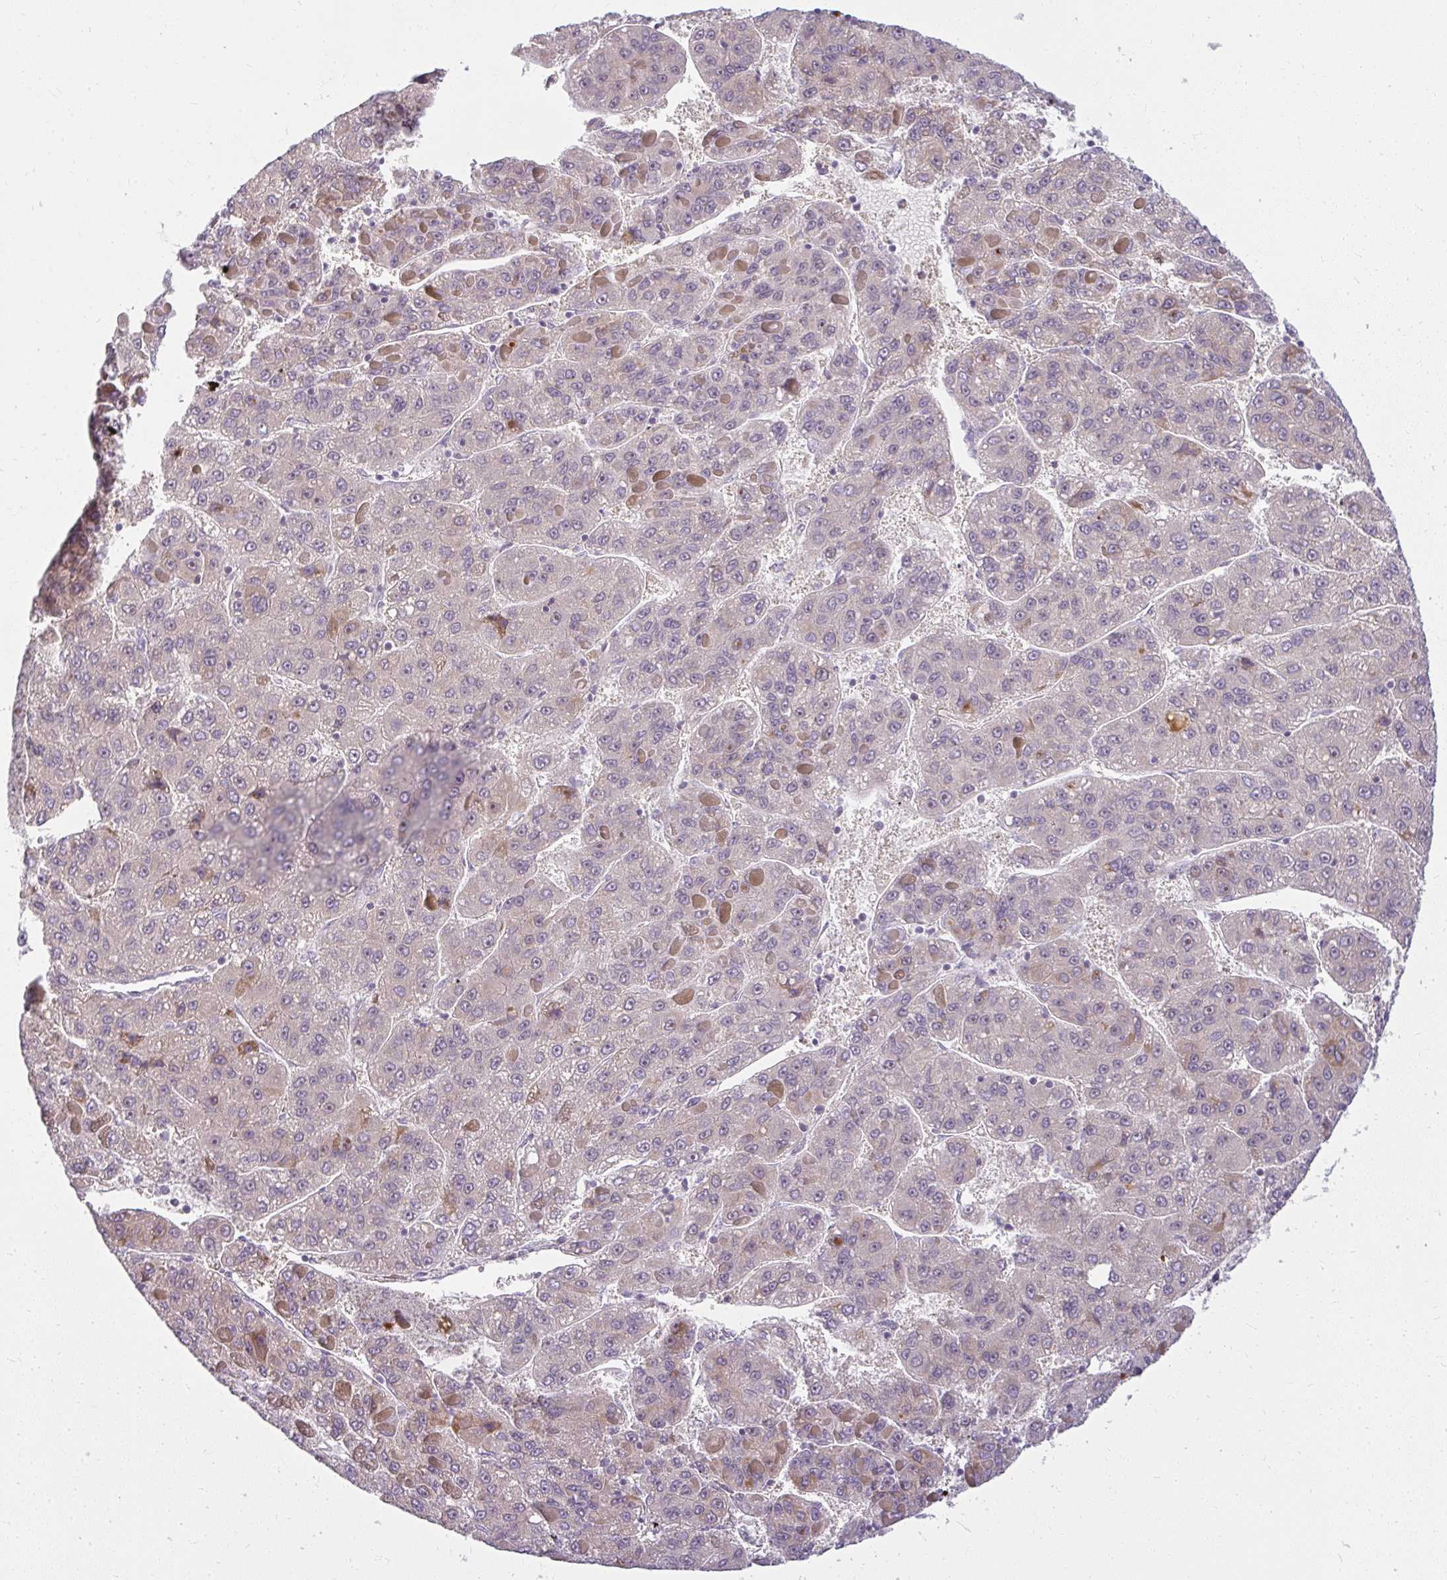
{"staining": {"intensity": "negative", "quantity": "none", "location": "none"}, "tissue": "liver cancer", "cell_type": "Tumor cells", "image_type": "cancer", "snomed": [{"axis": "morphology", "description": "Carcinoma, Hepatocellular, NOS"}, {"axis": "topography", "description": "Liver"}], "caption": "A micrograph of liver hepatocellular carcinoma stained for a protein demonstrates no brown staining in tumor cells.", "gene": "ZFYVE26", "patient": {"sex": "female", "age": 82}}